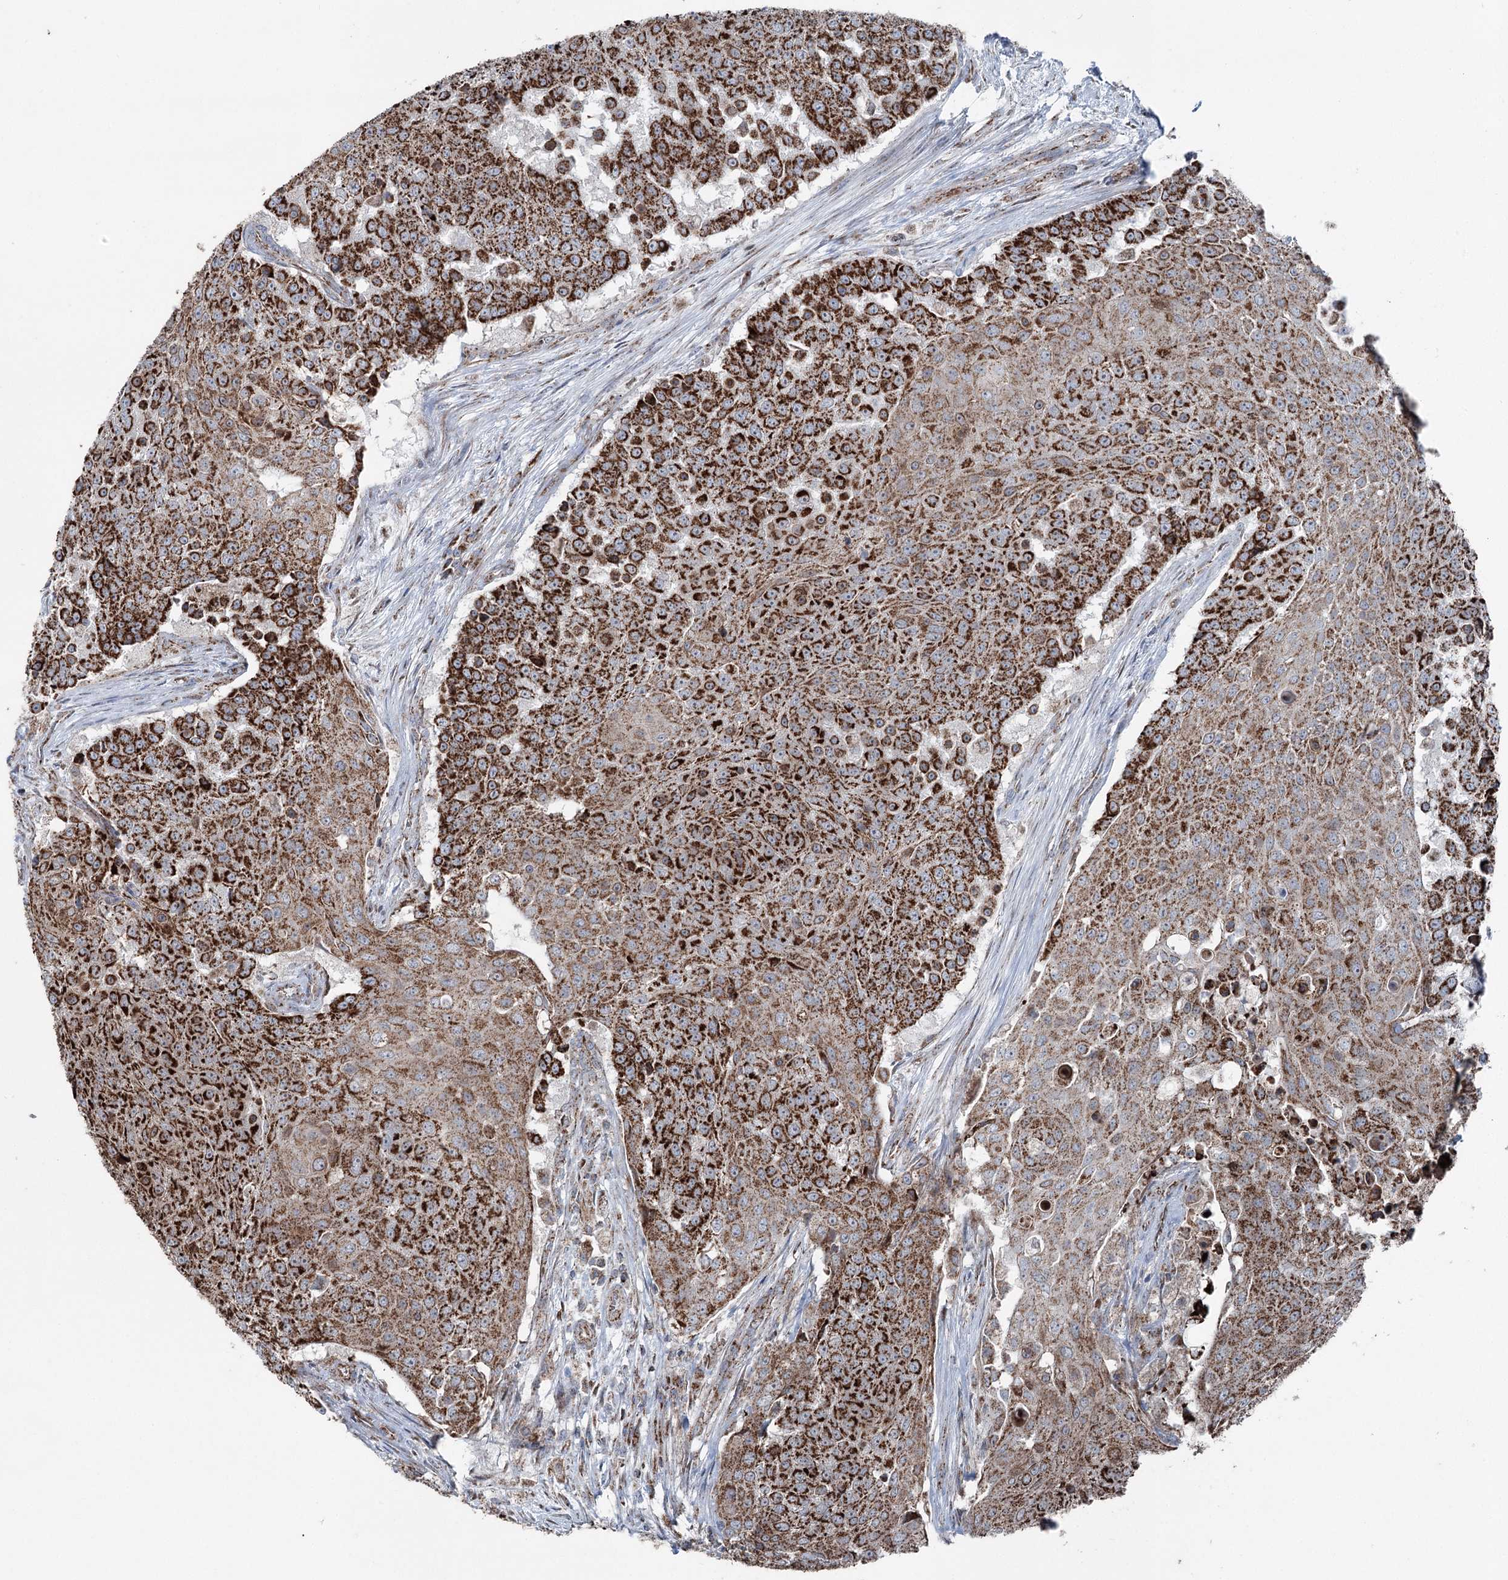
{"staining": {"intensity": "strong", "quantity": ">75%", "location": "cytoplasmic/membranous"}, "tissue": "urothelial cancer", "cell_type": "Tumor cells", "image_type": "cancer", "snomed": [{"axis": "morphology", "description": "Urothelial carcinoma, High grade"}, {"axis": "topography", "description": "Urinary bladder"}], "caption": "Protein staining by IHC reveals strong cytoplasmic/membranous expression in approximately >75% of tumor cells in high-grade urothelial carcinoma.", "gene": "UCN3", "patient": {"sex": "female", "age": 63}}